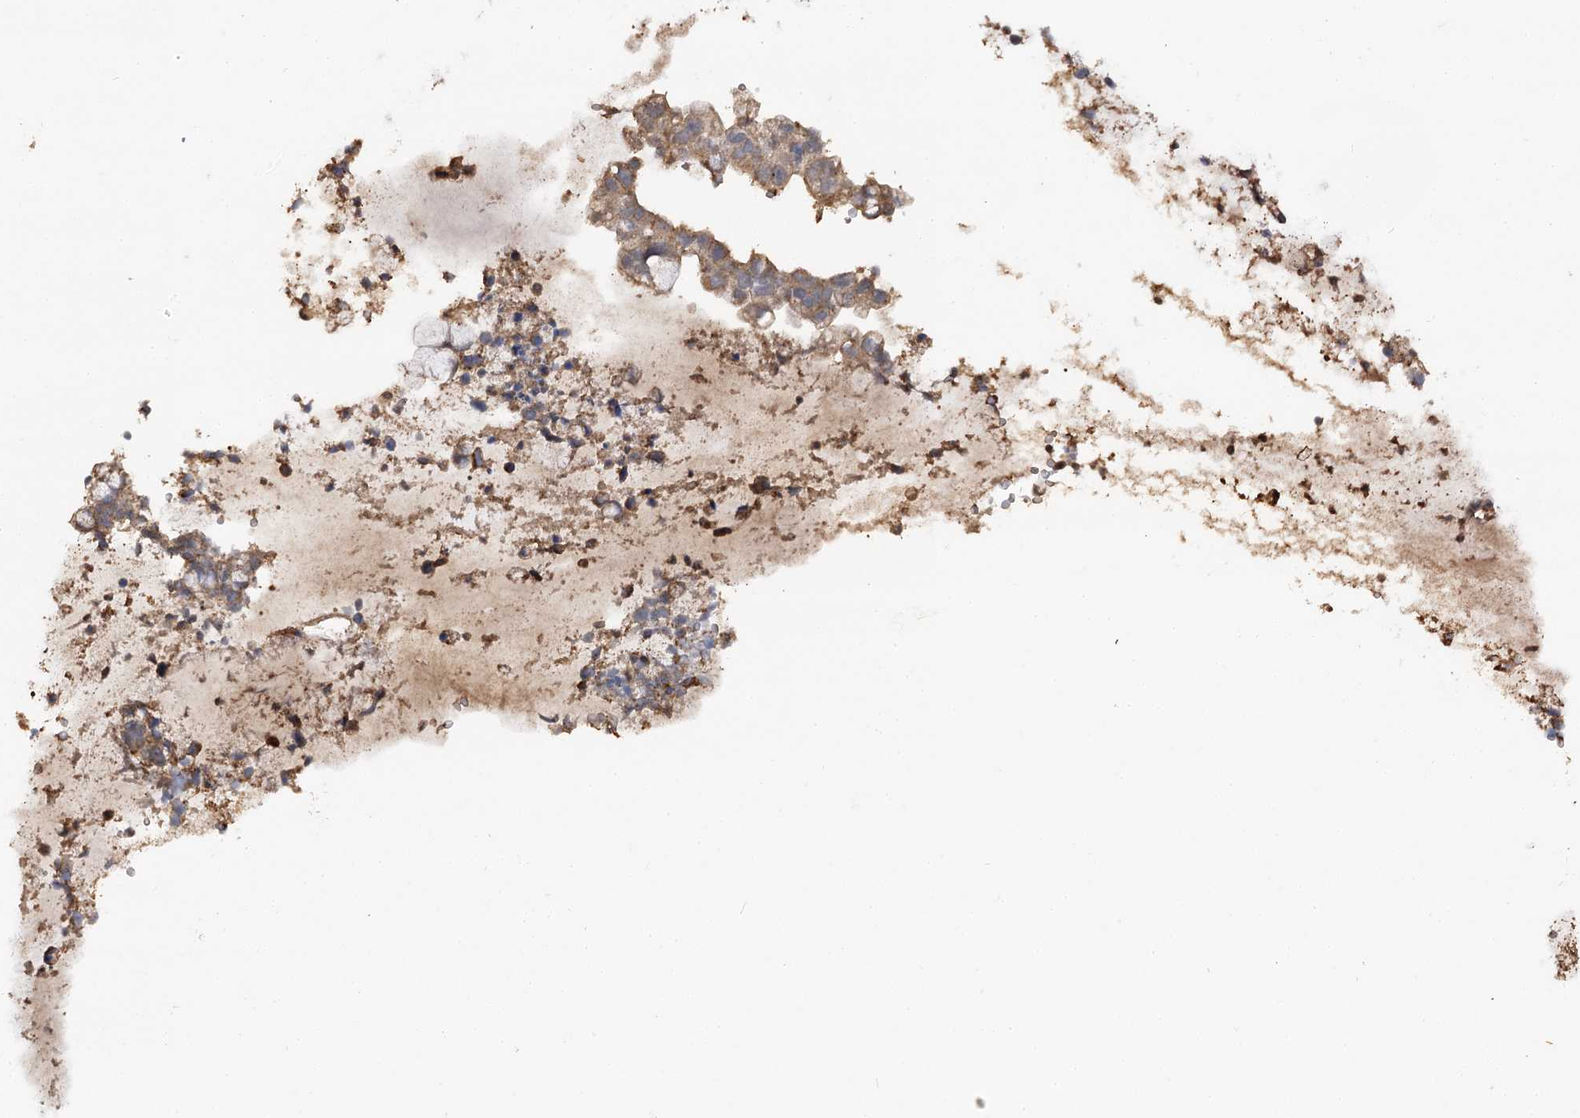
{"staining": {"intensity": "weak", "quantity": ">75%", "location": "cytoplasmic/membranous"}, "tissue": "cervical cancer", "cell_type": "Tumor cells", "image_type": "cancer", "snomed": [{"axis": "morphology", "description": "Adenocarcinoma, NOS"}, {"axis": "topography", "description": "Cervix"}], "caption": "The micrograph exhibits staining of cervical cancer (adenocarcinoma), revealing weak cytoplasmic/membranous protein positivity (brown color) within tumor cells.", "gene": "ARL13A", "patient": {"sex": "female", "age": 44}}